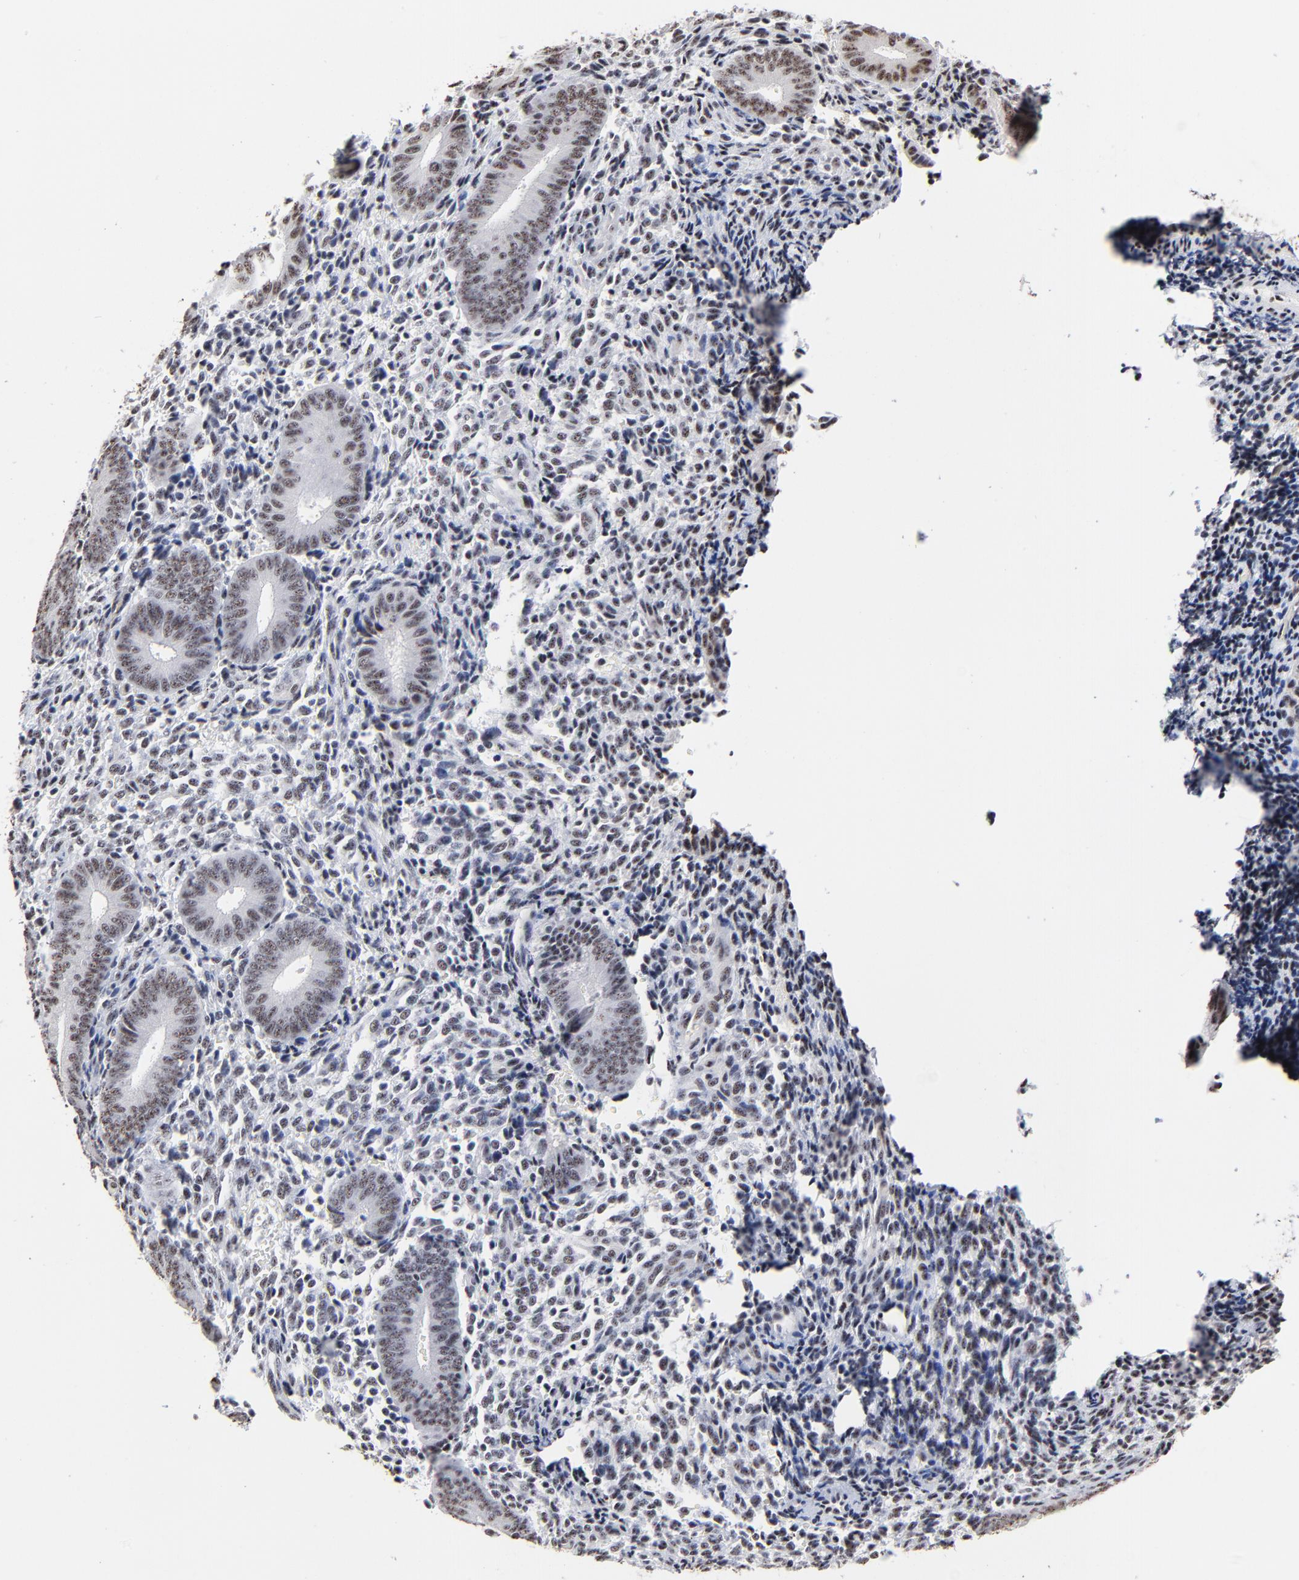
{"staining": {"intensity": "weak", "quantity": "<25%", "location": "nuclear"}, "tissue": "endometrium", "cell_type": "Cells in endometrial stroma", "image_type": "normal", "snomed": [{"axis": "morphology", "description": "Normal tissue, NOS"}, {"axis": "topography", "description": "Uterus"}, {"axis": "topography", "description": "Endometrium"}], "caption": "Protein analysis of benign endometrium displays no significant expression in cells in endometrial stroma. (DAB (3,3'-diaminobenzidine) immunohistochemistry (IHC) with hematoxylin counter stain).", "gene": "MBD4", "patient": {"sex": "female", "age": 33}}